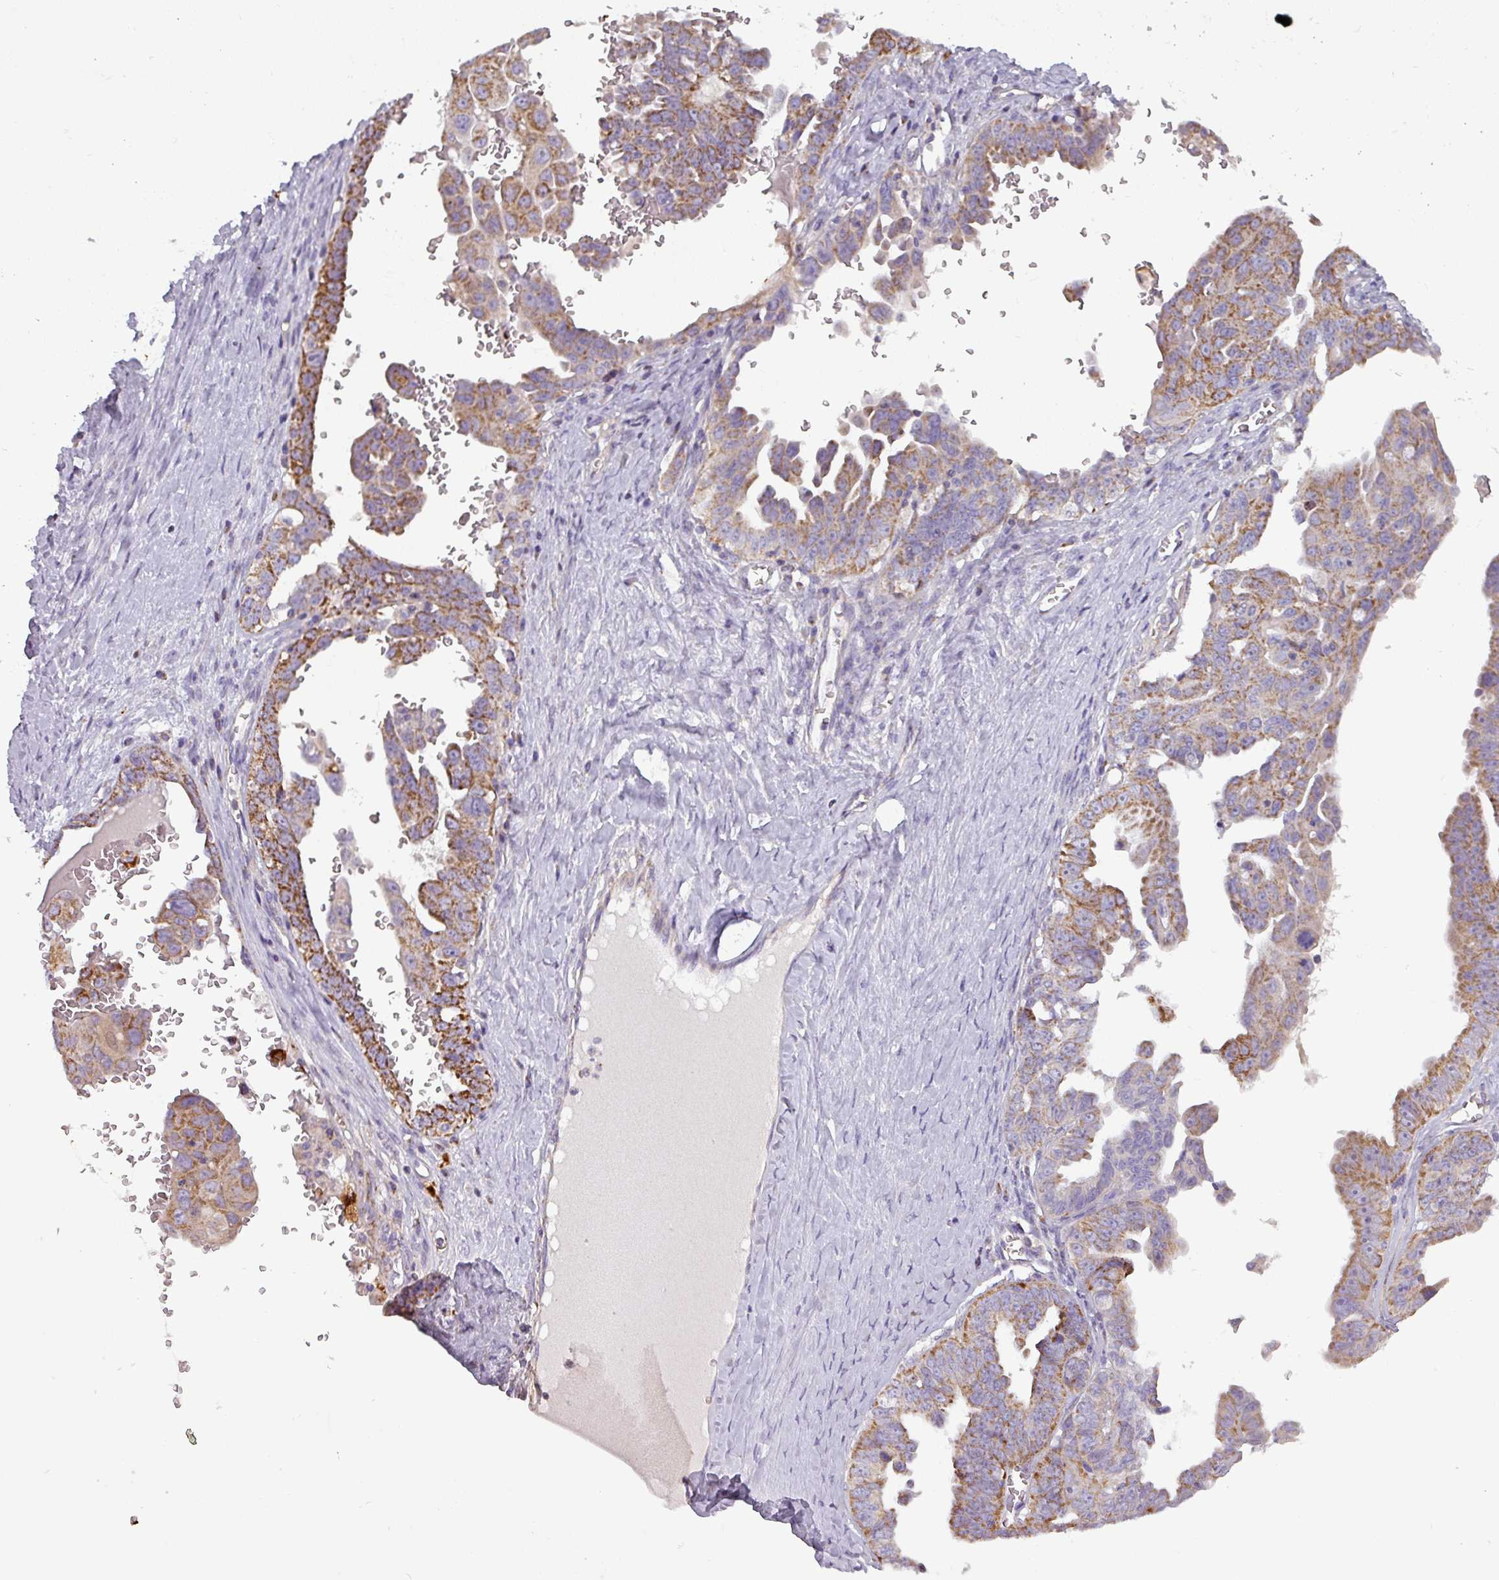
{"staining": {"intensity": "moderate", "quantity": ">75%", "location": "cytoplasmic/membranous"}, "tissue": "ovarian cancer", "cell_type": "Tumor cells", "image_type": "cancer", "snomed": [{"axis": "morphology", "description": "Carcinoma, endometroid"}, {"axis": "topography", "description": "Ovary"}], "caption": "Endometroid carcinoma (ovarian) tissue exhibits moderate cytoplasmic/membranous expression in approximately >75% of tumor cells, visualized by immunohistochemistry. Using DAB (brown) and hematoxylin (blue) stains, captured at high magnification using brightfield microscopy.", "gene": "PNMA6A", "patient": {"sex": "female", "age": 62}}